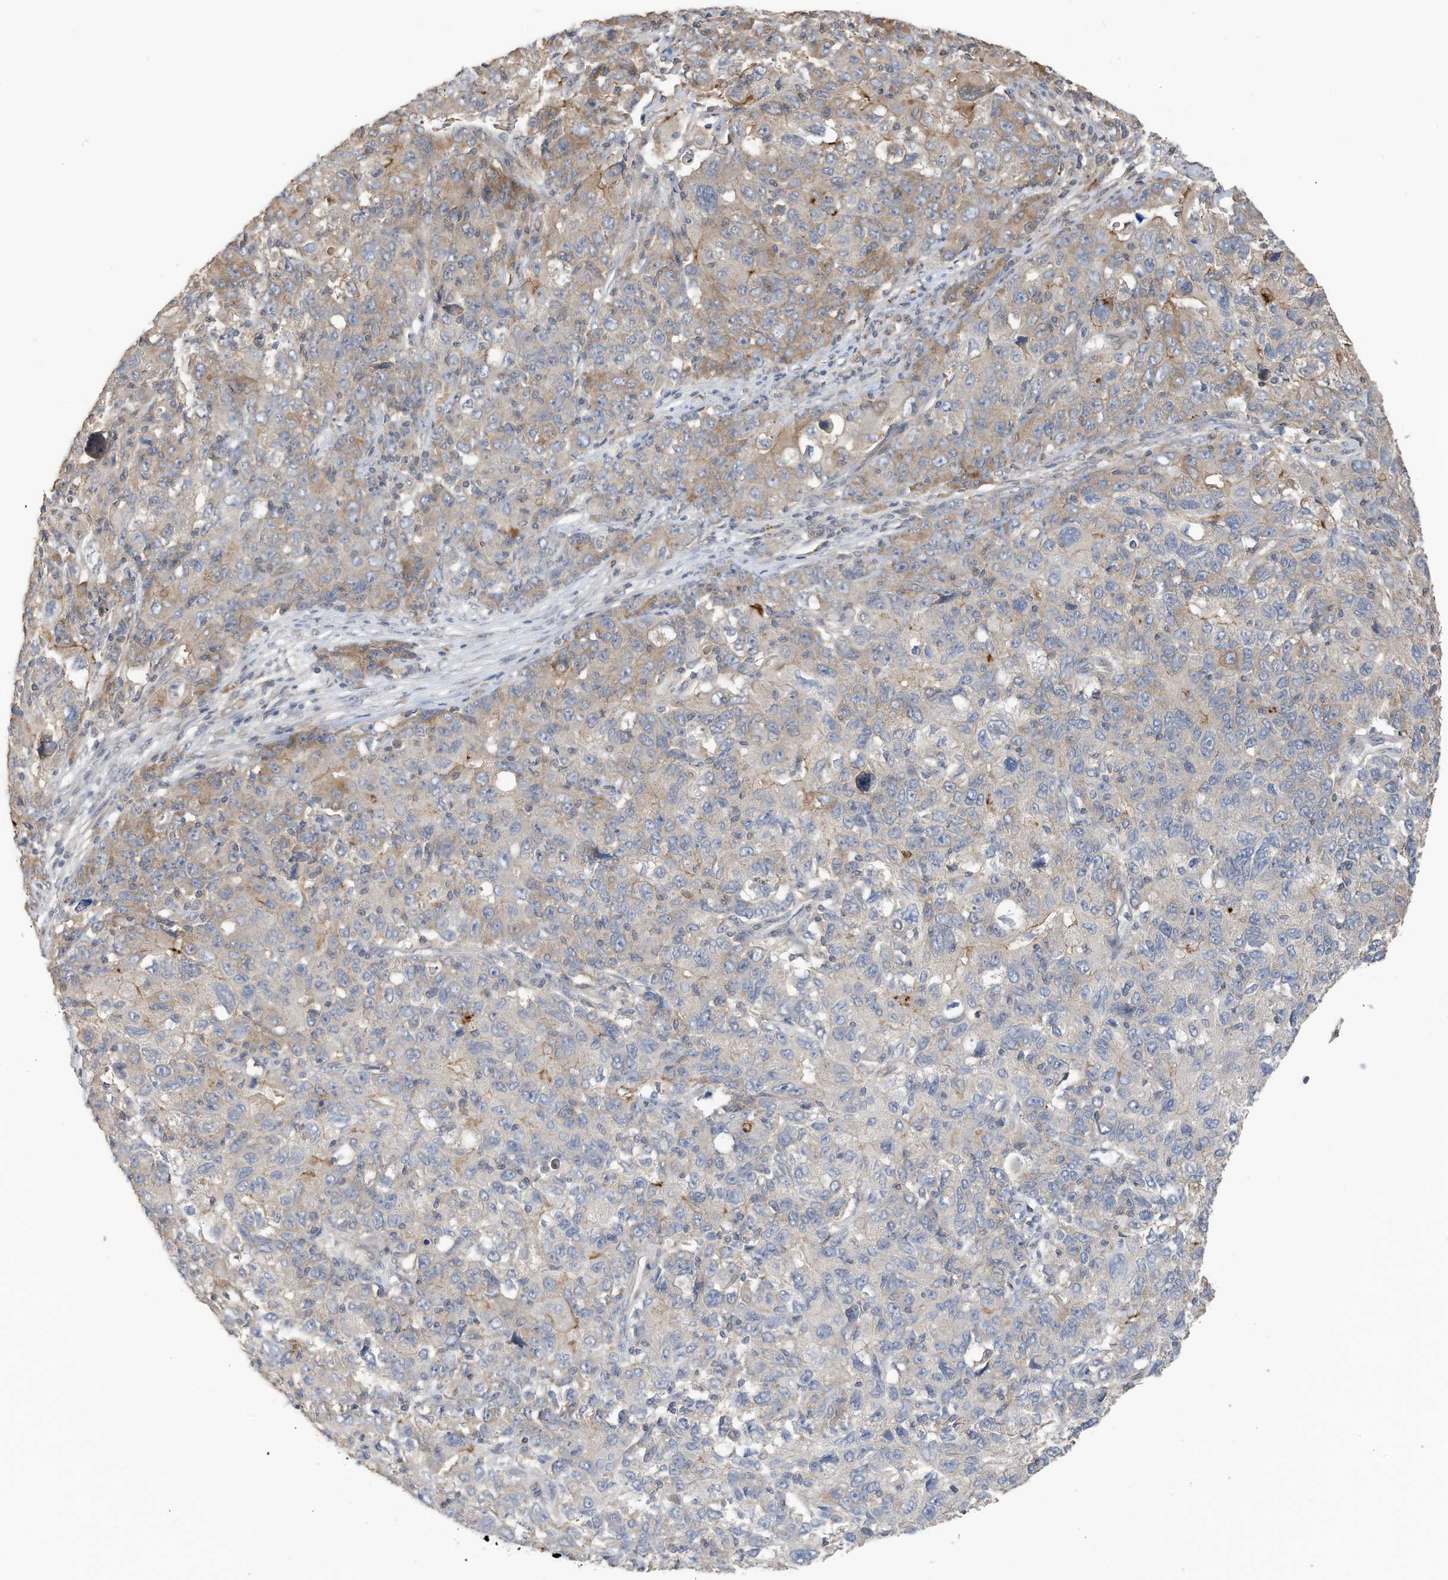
{"staining": {"intensity": "moderate", "quantity": "<25%", "location": "cytoplasmic/membranous"}, "tissue": "ovarian cancer", "cell_type": "Tumor cells", "image_type": "cancer", "snomed": [{"axis": "morphology", "description": "Carcinoma, endometroid"}, {"axis": "topography", "description": "Ovary"}], "caption": "Protein expression analysis of endometroid carcinoma (ovarian) reveals moderate cytoplasmic/membranous staining in approximately <25% of tumor cells.", "gene": "REC8", "patient": {"sex": "female", "age": 42}}